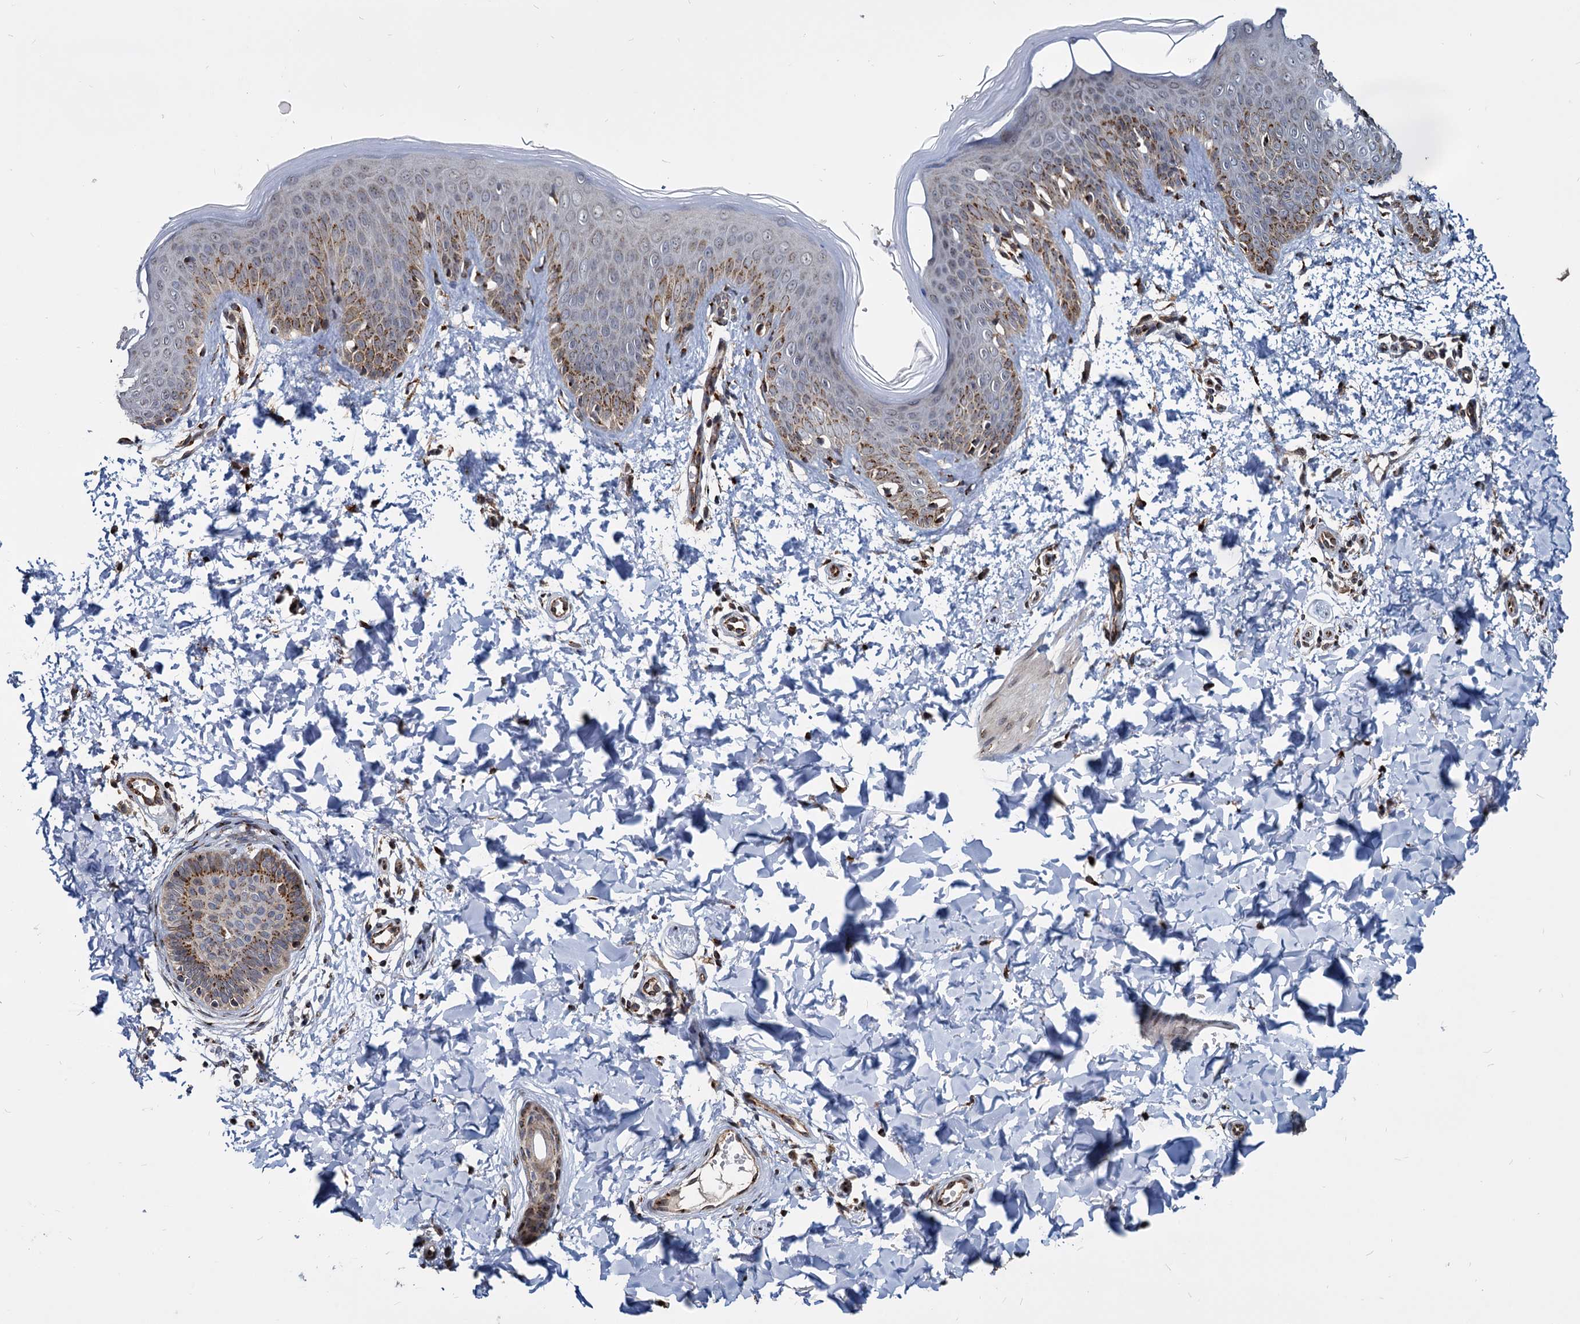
{"staining": {"intensity": "strong", "quantity": "25%-75%", "location": "cytoplasmic/membranous"}, "tissue": "skin", "cell_type": "Fibroblasts", "image_type": "normal", "snomed": [{"axis": "morphology", "description": "Normal tissue, NOS"}, {"axis": "topography", "description": "Skin"}], "caption": "Immunohistochemical staining of unremarkable skin displays 25%-75% levels of strong cytoplasmic/membranous protein positivity in approximately 25%-75% of fibroblasts.", "gene": "SAAL1", "patient": {"sex": "male", "age": 36}}